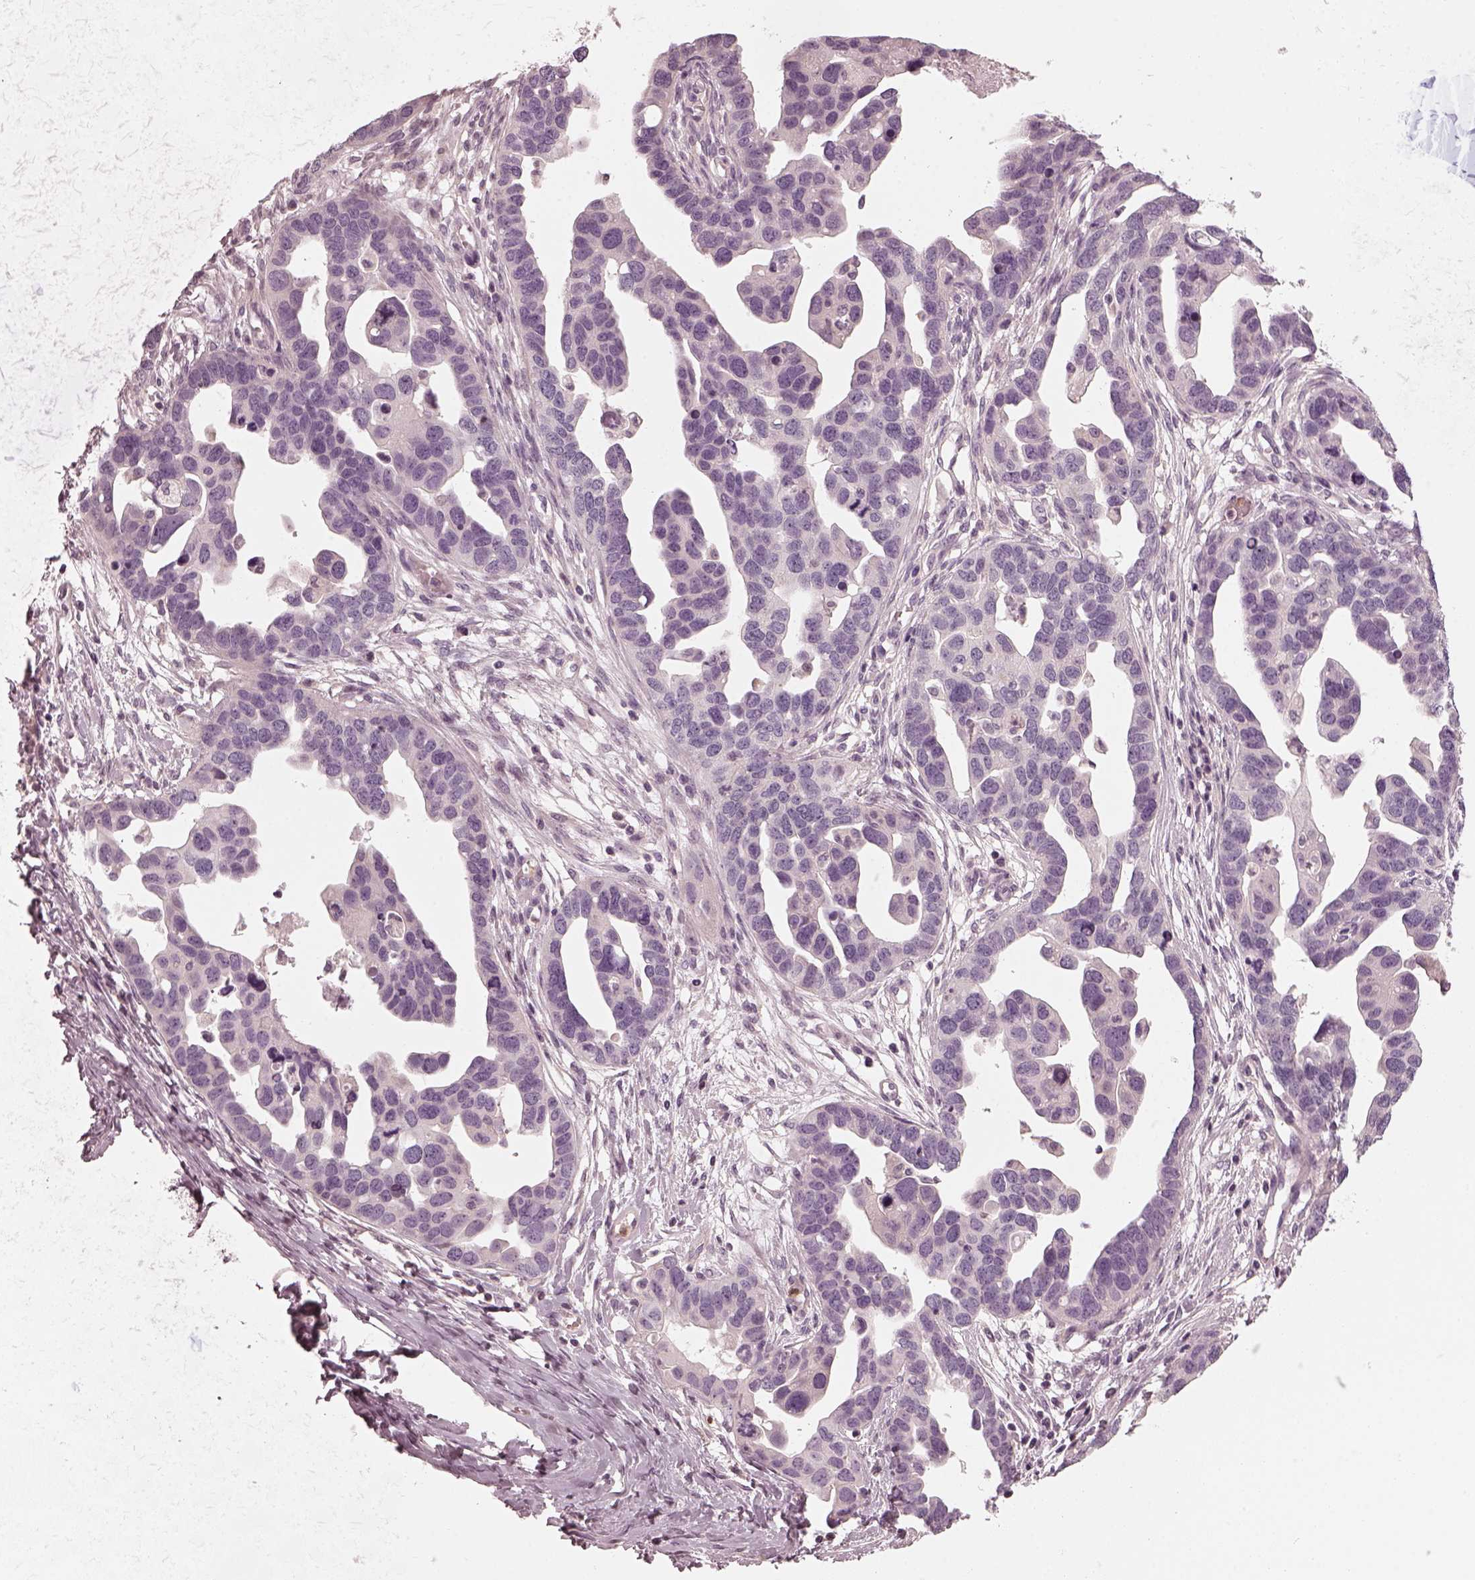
{"staining": {"intensity": "negative", "quantity": "none", "location": "none"}, "tissue": "ovarian cancer", "cell_type": "Tumor cells", "image_type": "cancer", "snomed": [{"axis": "morphology", "description": "Cystadenocarcinoma, serous, NOS"}, {"axis": "topography", "description": "Ovary"}], "caption": "IHC histopathology image of human ovarian cancer stained for a protein (brown), which exhibits no positivity in tumor cells. (Brightfield microscopy of DAB (3,3'-diaminobenzidine) immunohistochemistry at high magnification).", "gene": "CHIT1", "patient": {"sex": "female", "age": 54}}